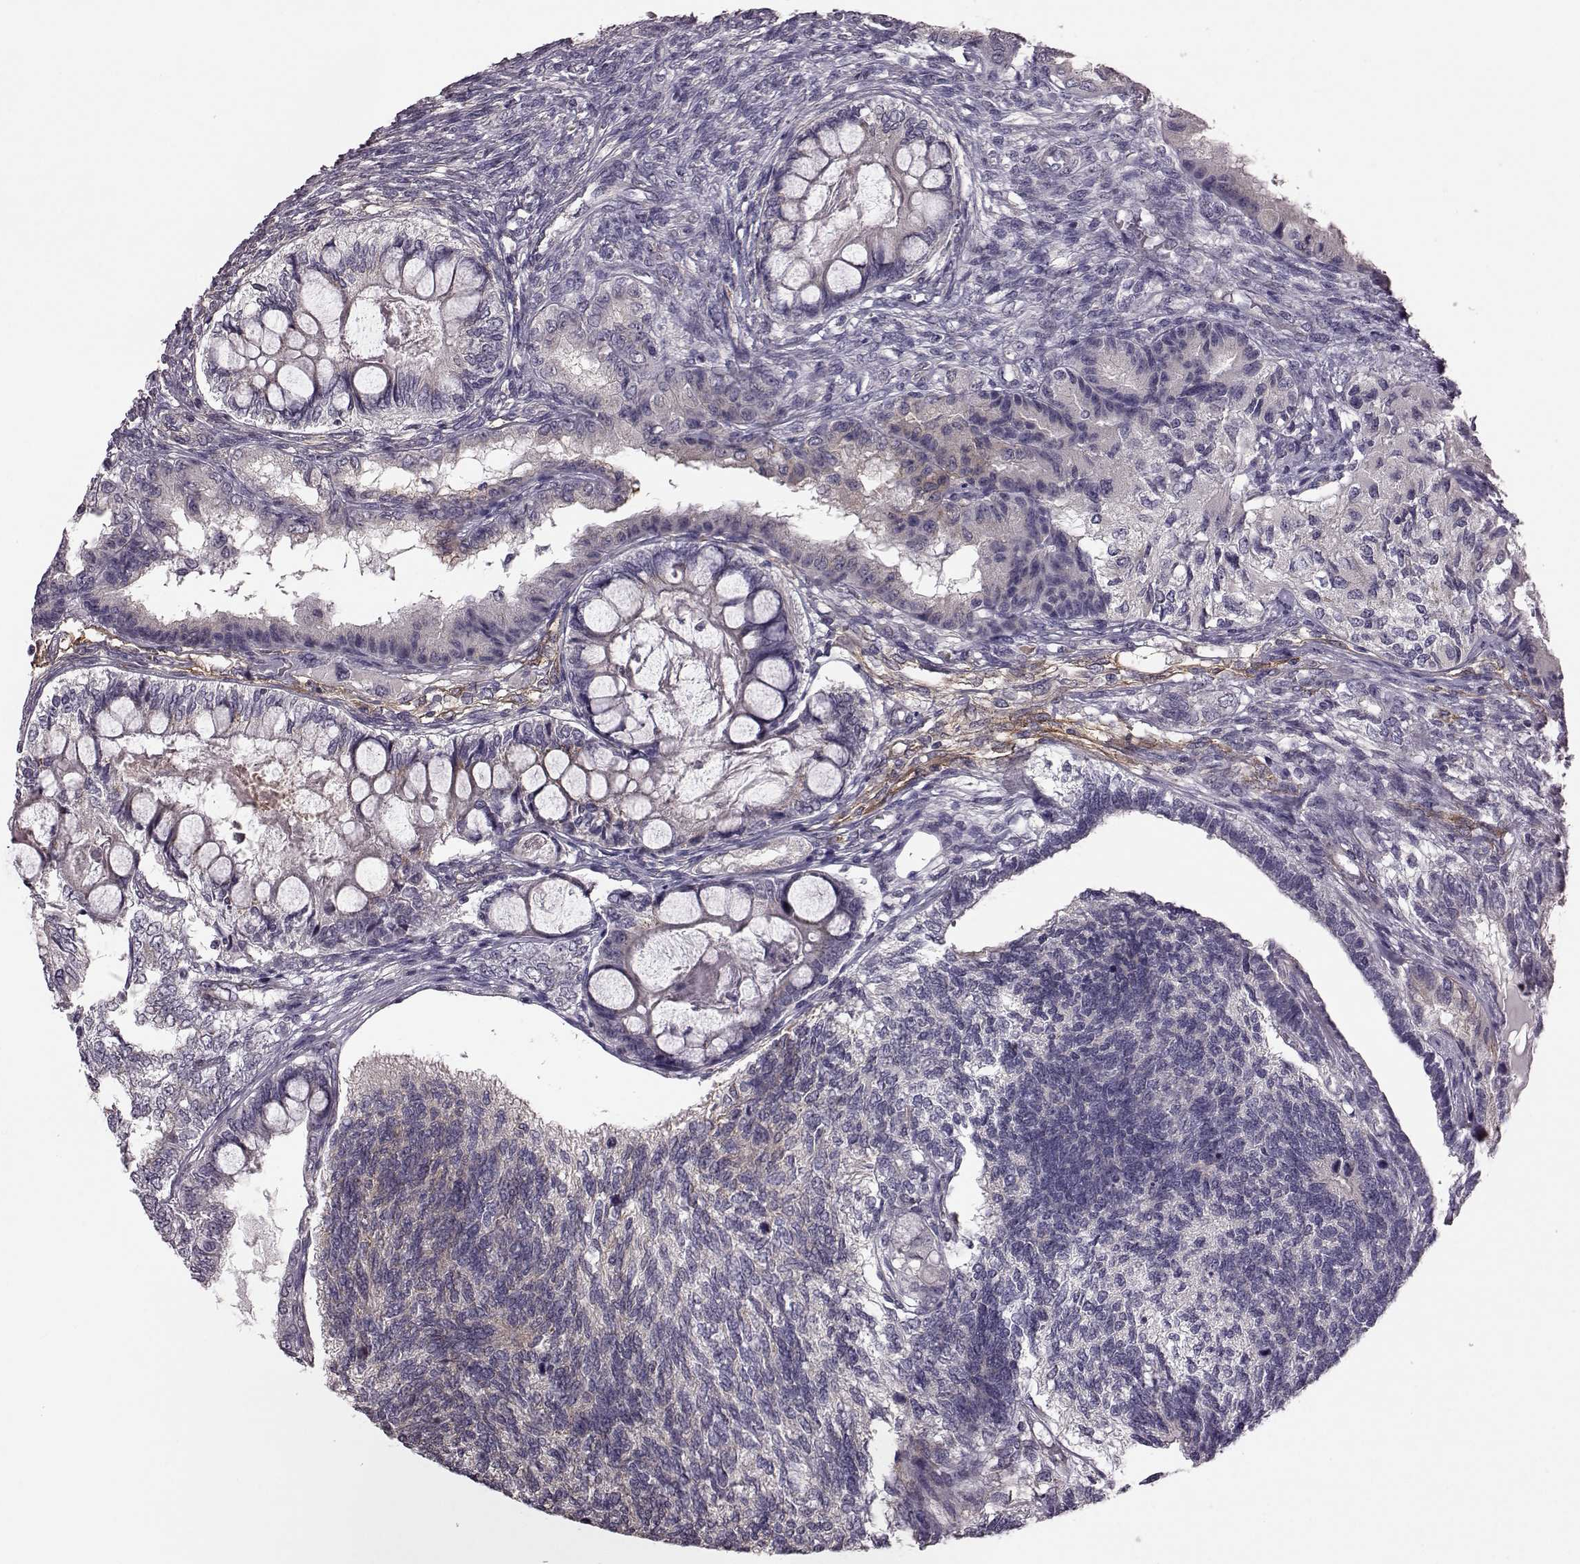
{"staining": {"intensity": "negative", "quantity": "none", "location": "none"}, "tissue": "testis cancer", "cell_type": "Tumor cells", "image_type": "cancer", "snomed": [{"axis": "morphology", "description": "Seminoma, NOS"}, {"axis": "morphology", "description": "Carcinoma, Embryonal, NOS"}, {"axis": "topography", "description": "Testis"}], "caption": "Immunohistochemistry of human testis embryonal carcinoma shows no expression in tumor cells. (DAB (3,3'-diaminobenzidine) immunohistochemistry (IHC) with hematoxylin counter stain).", "gene": "GRK1", "patient": {"sex": "male", "age": 41}}